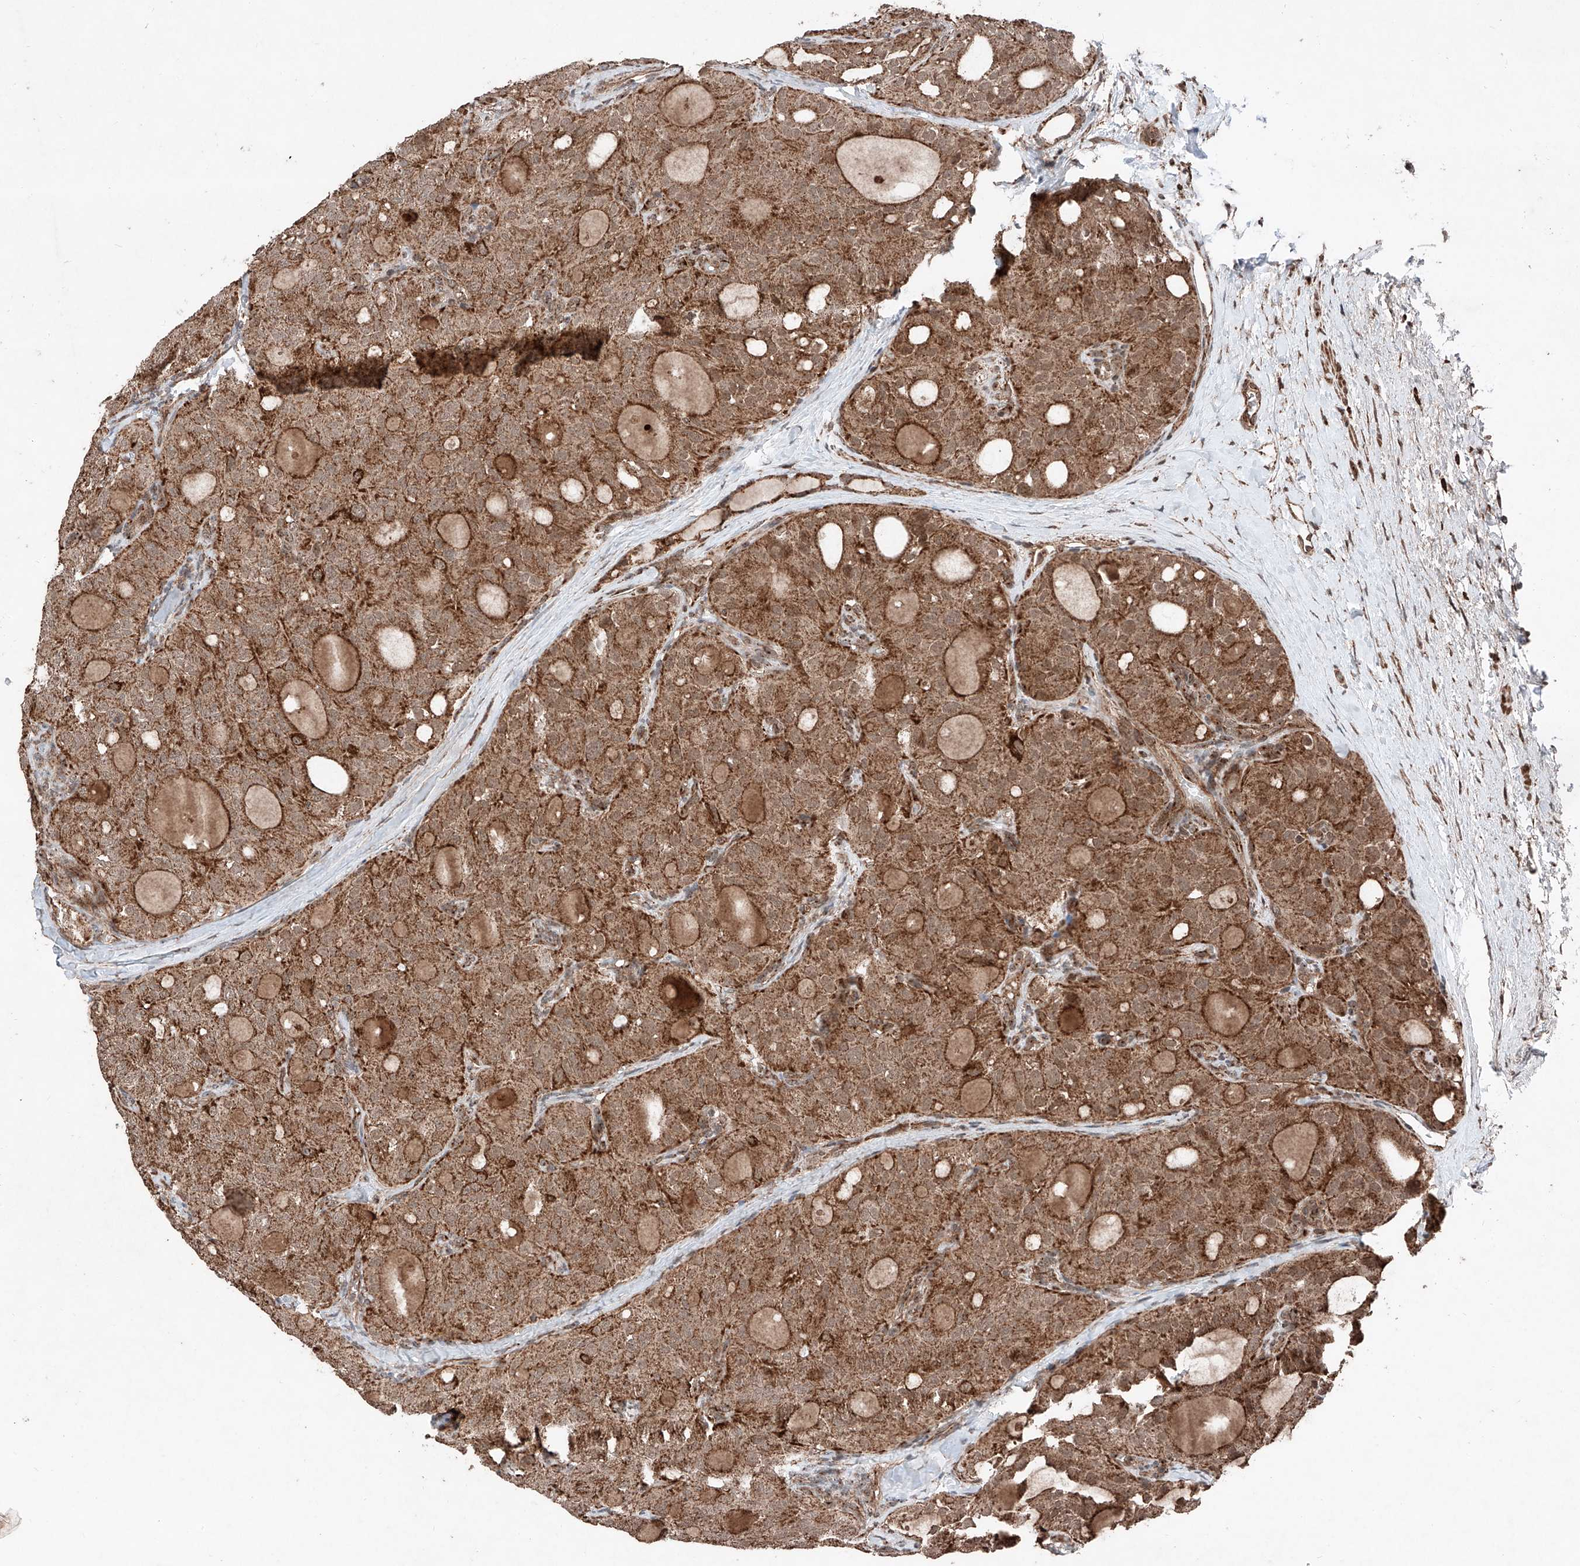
{"staining": {"intensity": "moderate", "quantity": ">75%", "location": "cytoplasmic/membranous"}, "tissue": "thyroid cancer", "cell_type": "Tumor cells", "image_type": "cancer", "snomed": [{"axis": "morphology", "description": "Follicular adenoma carcinoma, NOS"}, {"axis": "topography", "description": "Thyroid gland"}], "caption": "Protein staining reveals moderate cytoplasmic/membranous positivity in approximately >75% of tumor cells in thyroid follicular adenoma carcinoma.", "gene": "ZSCAN29", "patient": {"sex": "male", "age": 75}}